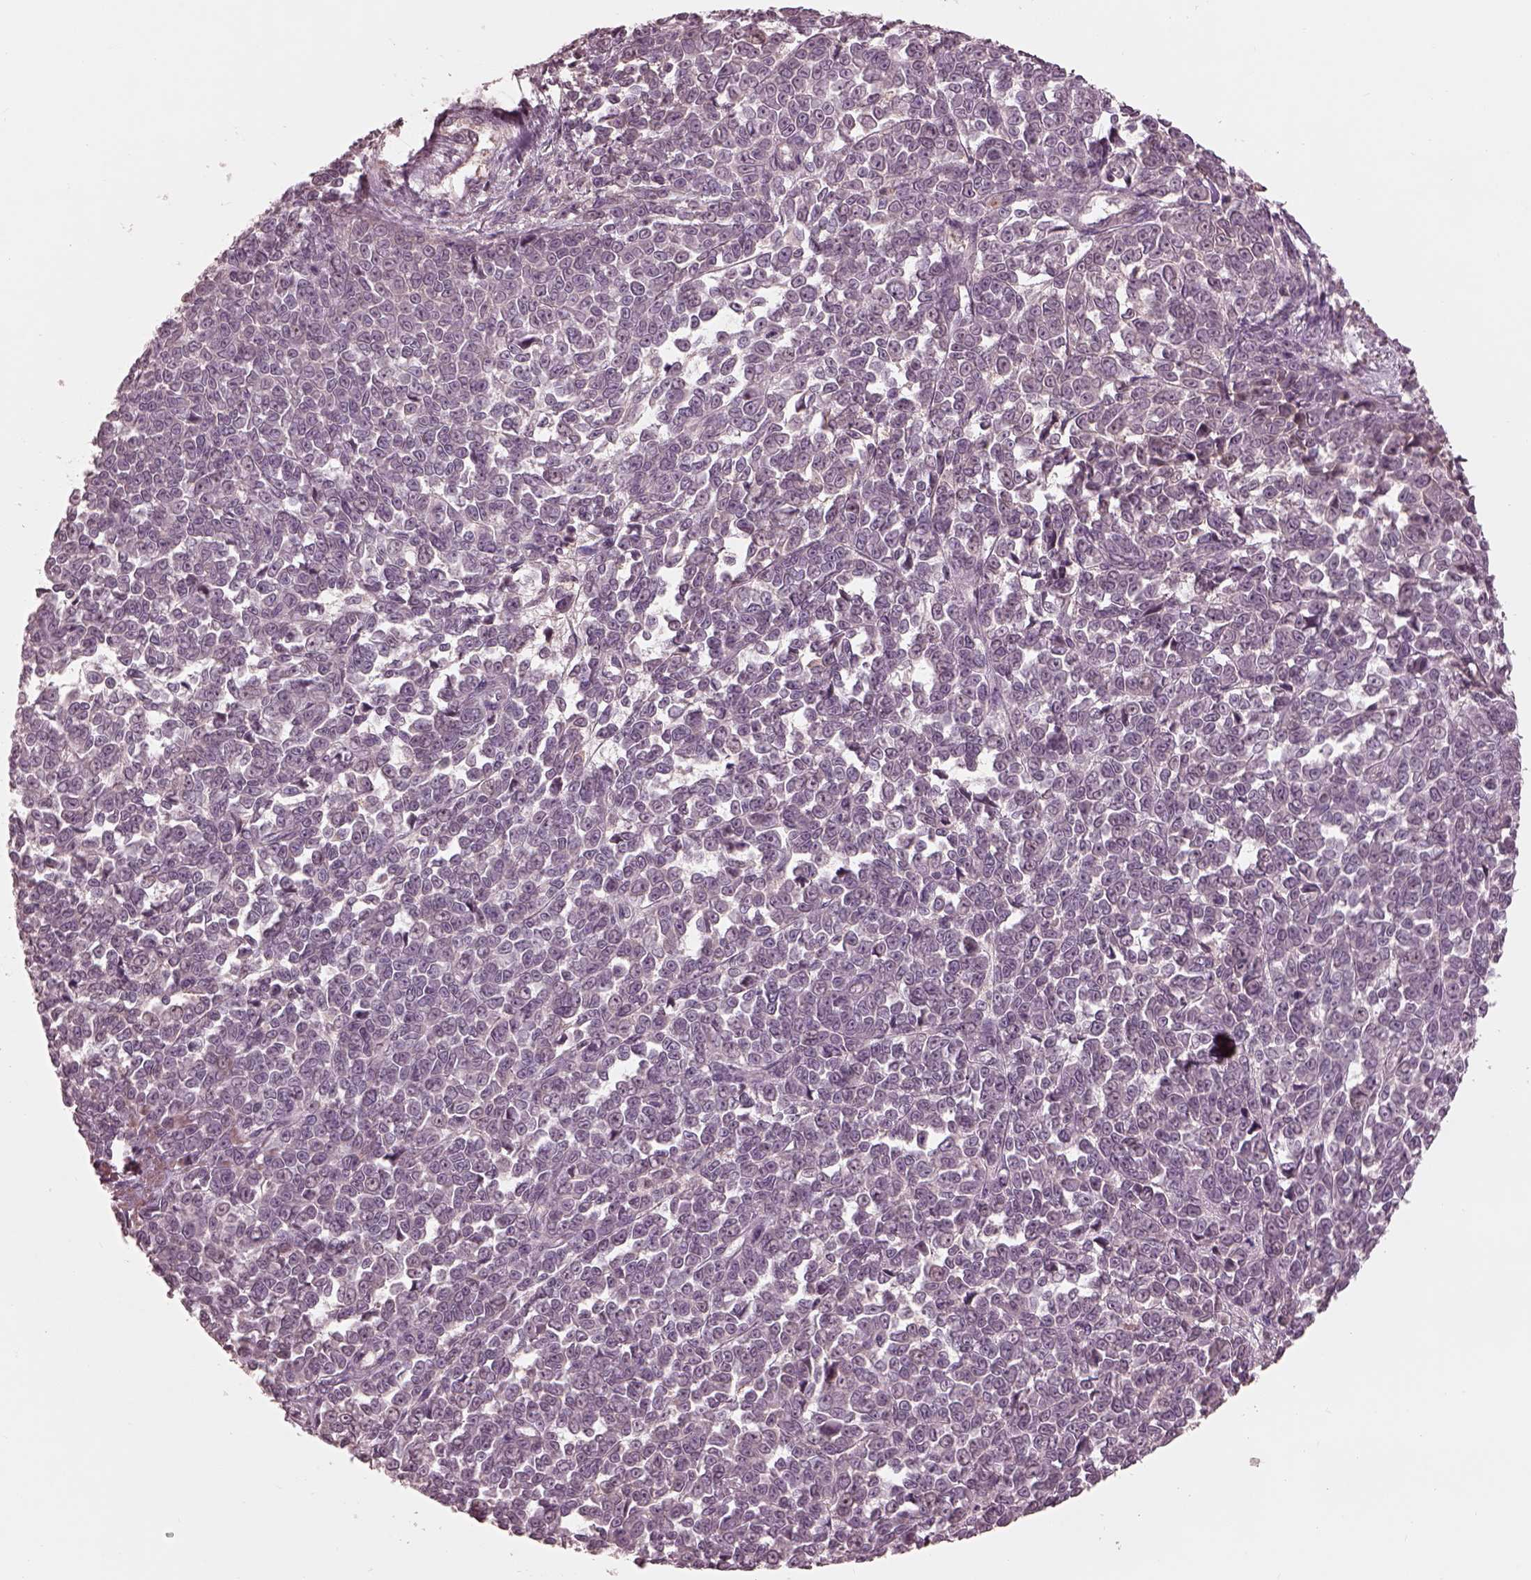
{"staining": {"intensity": "negative", "quantity": "none", "location": "none"}, "tissue": "melanoma", "cell_type": "Tumor cells", "image_type": "cancer", "snomed": [{"axis": "morphology", "description": "Malignant melanoma, NOS"}, {"axis": "topography", "description": "Skin"}], "caption": "Immunohistochemical staining of human malignant melanoma reveals no significant expression in tumor cells.", "gene": "TF", "patient": {"sex": "female", "age": 95}}